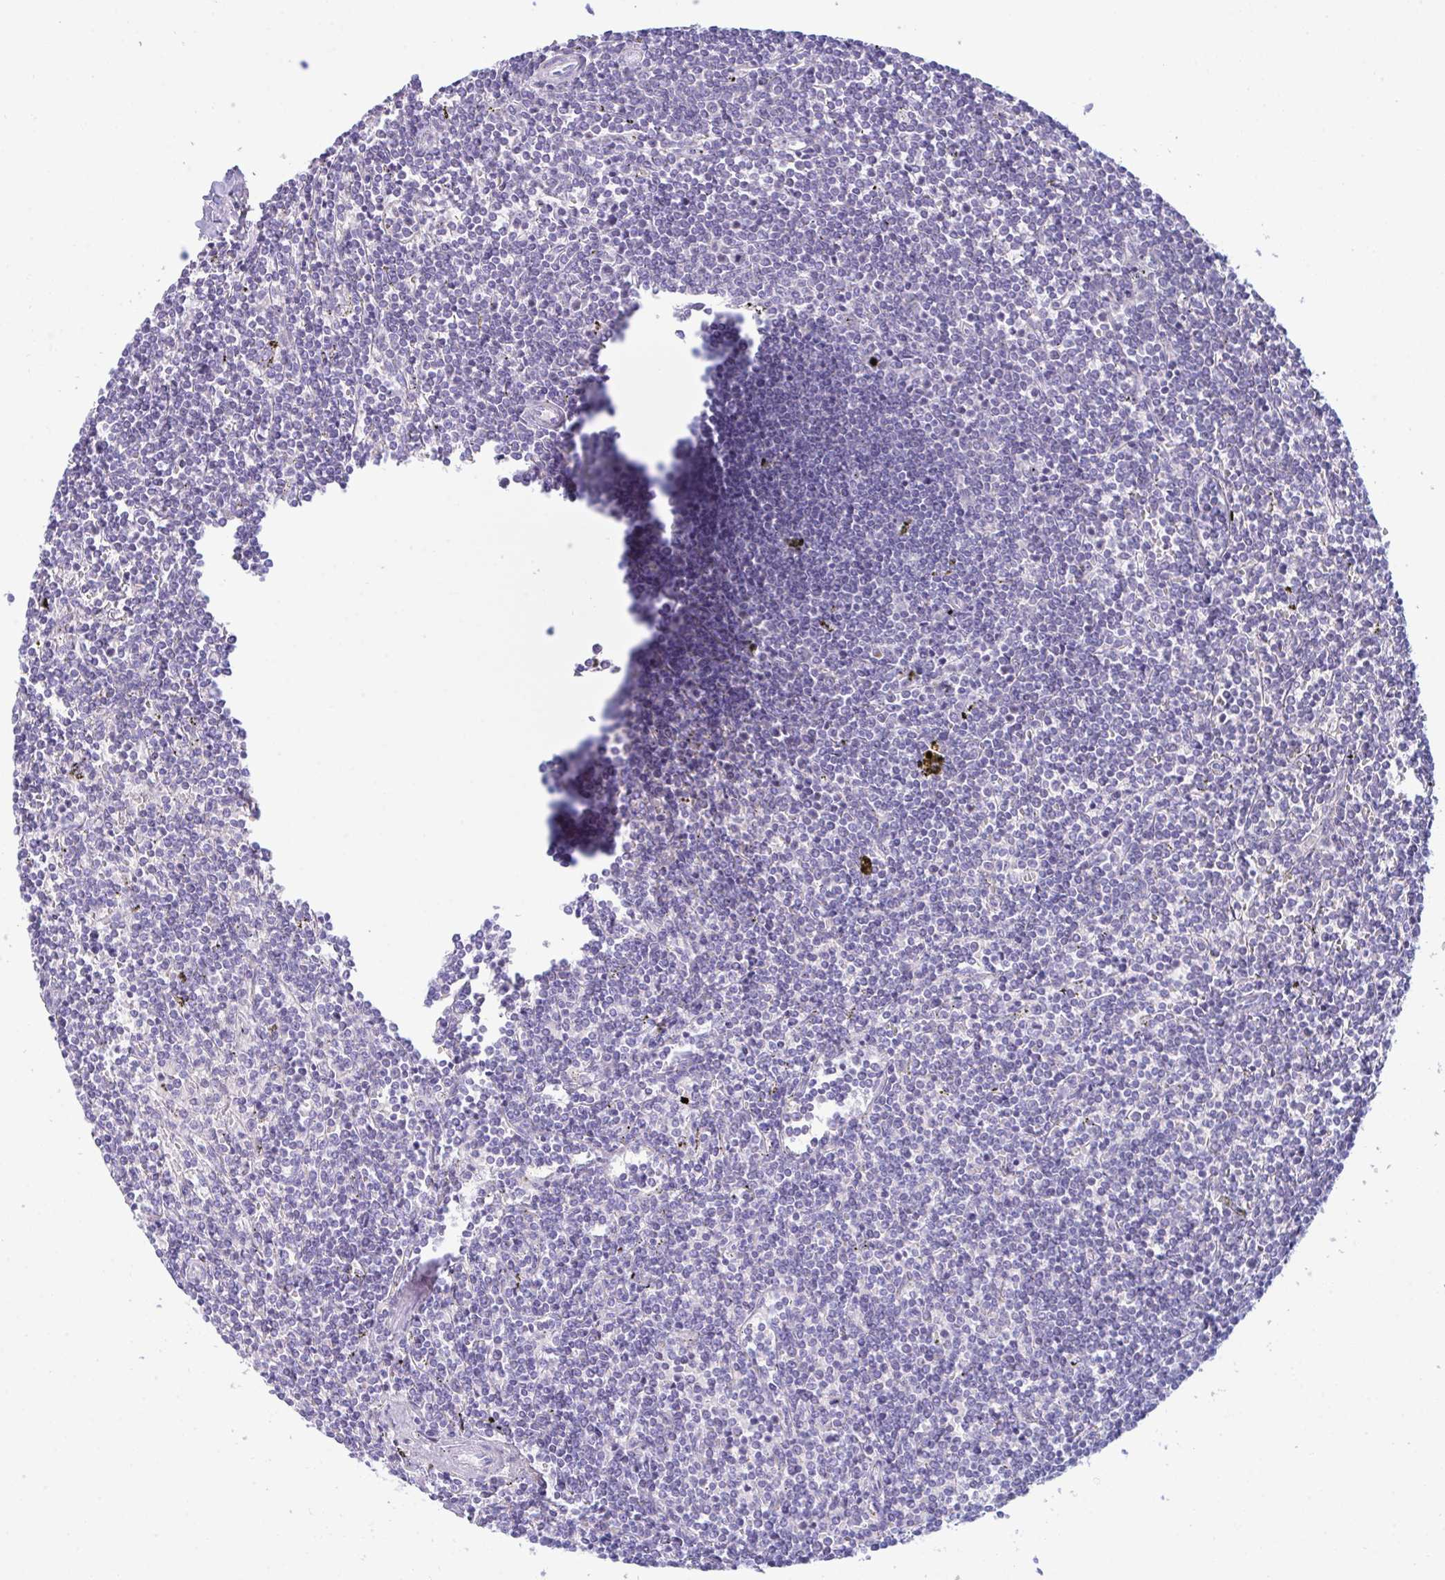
{"staining": {"intensity": "negative", "quantity": "none", "location": "none"}, "tissue": "lymphoma", "cell_type": "Tumor cells", "image_type": "cancer", "snomed": [{"axis": "morphology", "description": "Malignant lymphoma, non-Hodgkin's type, Low grade"}, {"axis": "topography", "description": "Spleen"}], "caption": "Immunohistochemistry histopathology image of neoplastic tissue: human lymphoma stained with DAB displays no significant protein staining in tumor cells.", "gene": "BBS1", "patient": {"sex": "male", "age": 78}}